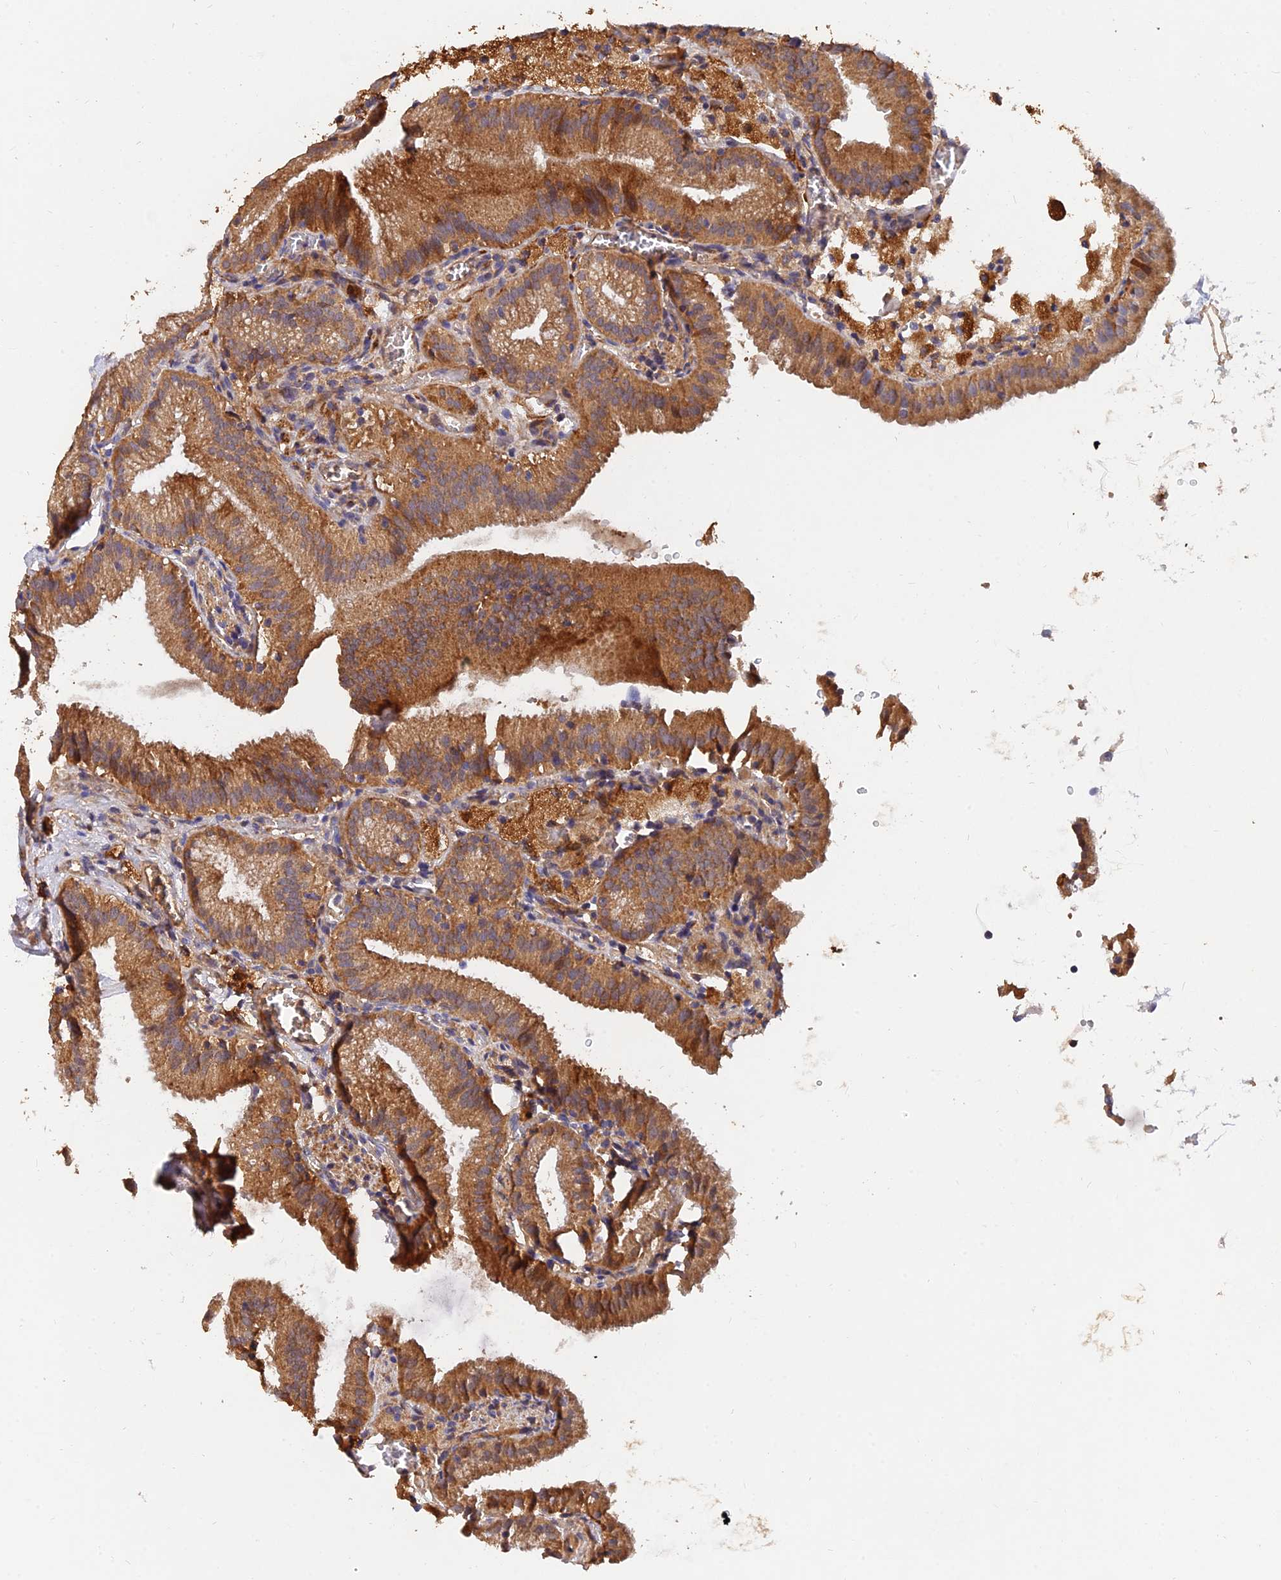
{"staining": {"intensity": "strong", "quantity": ">75%", "location": "cytoplasmic/membranous"}, "tissue": "gallbladder", "cell_type": "Glandular cells", "image_type": "normal", "snomed": [{"axis": "morphology", "description": "Normal tissue, NOS"}, {"axis": "topography", "description": "Gallbladder"}], "caption": "Unremarkable gallbladder reveals strong cytoplasmic/membranous positivity in about >75% of glandular cells, visualized by immunohistochemistry. (DAB (3,3'-diaminobenzidine) IHC, brown staining for protein, blue staining for nuclei).", "gene": "SLC38A11", "patient": {"sex": "male", "age": 54}}